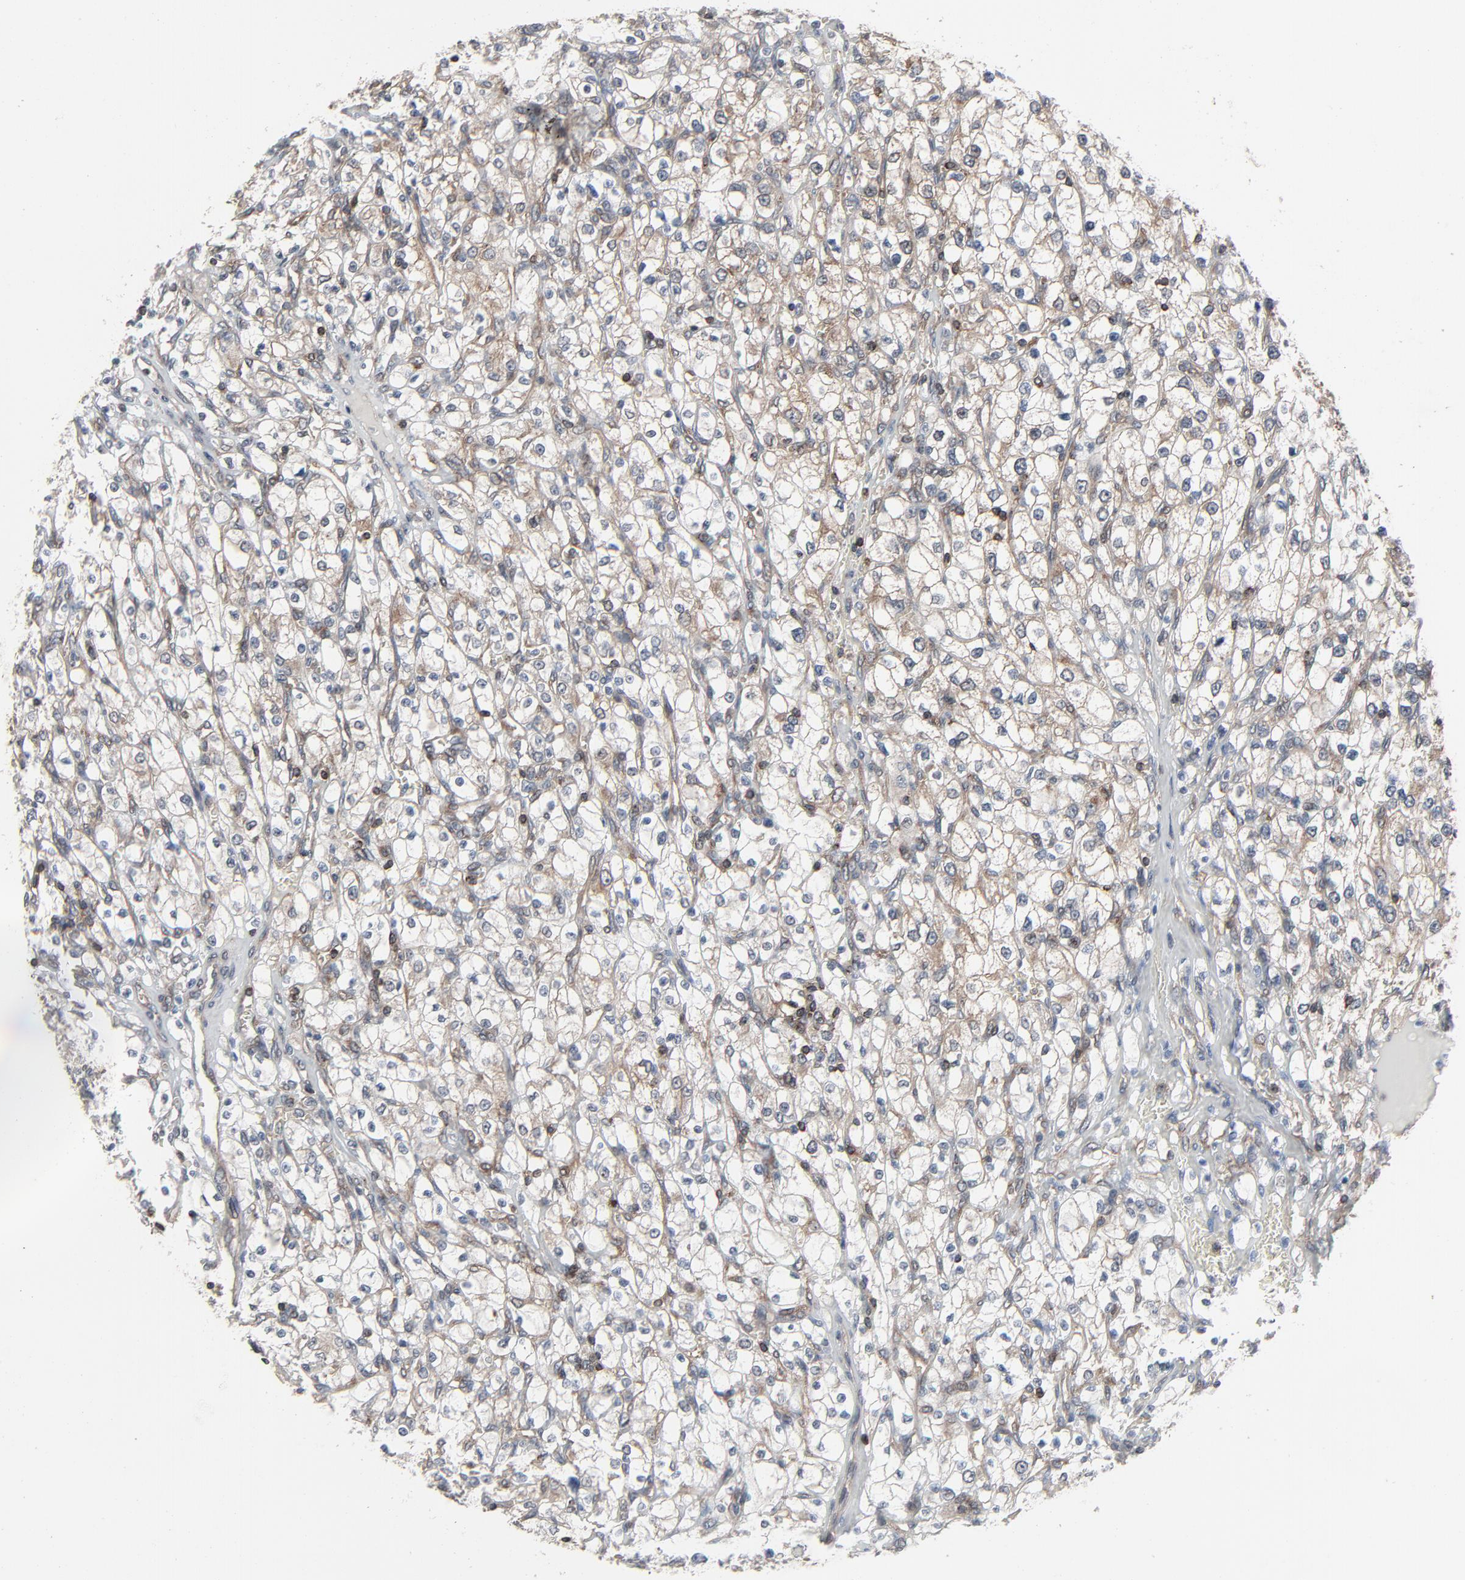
{"staining": {"intensity": "weak", "quantity": "25%-75%", "location": "cytoplasmic/membranous"}, "tissue": "renal cancer", "cell_type": "Tumor cells", "image_type": "cancer", "snomed": [{"axis": "morphology", "description": "Adenocarcinoma, NOS"}, {"axis": "topography", "description": "Kidney"}], "caption": "About 25%-75% of tumor cells in human renal cancer (adenocarcinoma) show weak cytoplasmic/membranous protein staining as visualized by brown immunohistochemical staining.", "gene": "OPTN", "patient": {"sex": "female", "age": 62}}